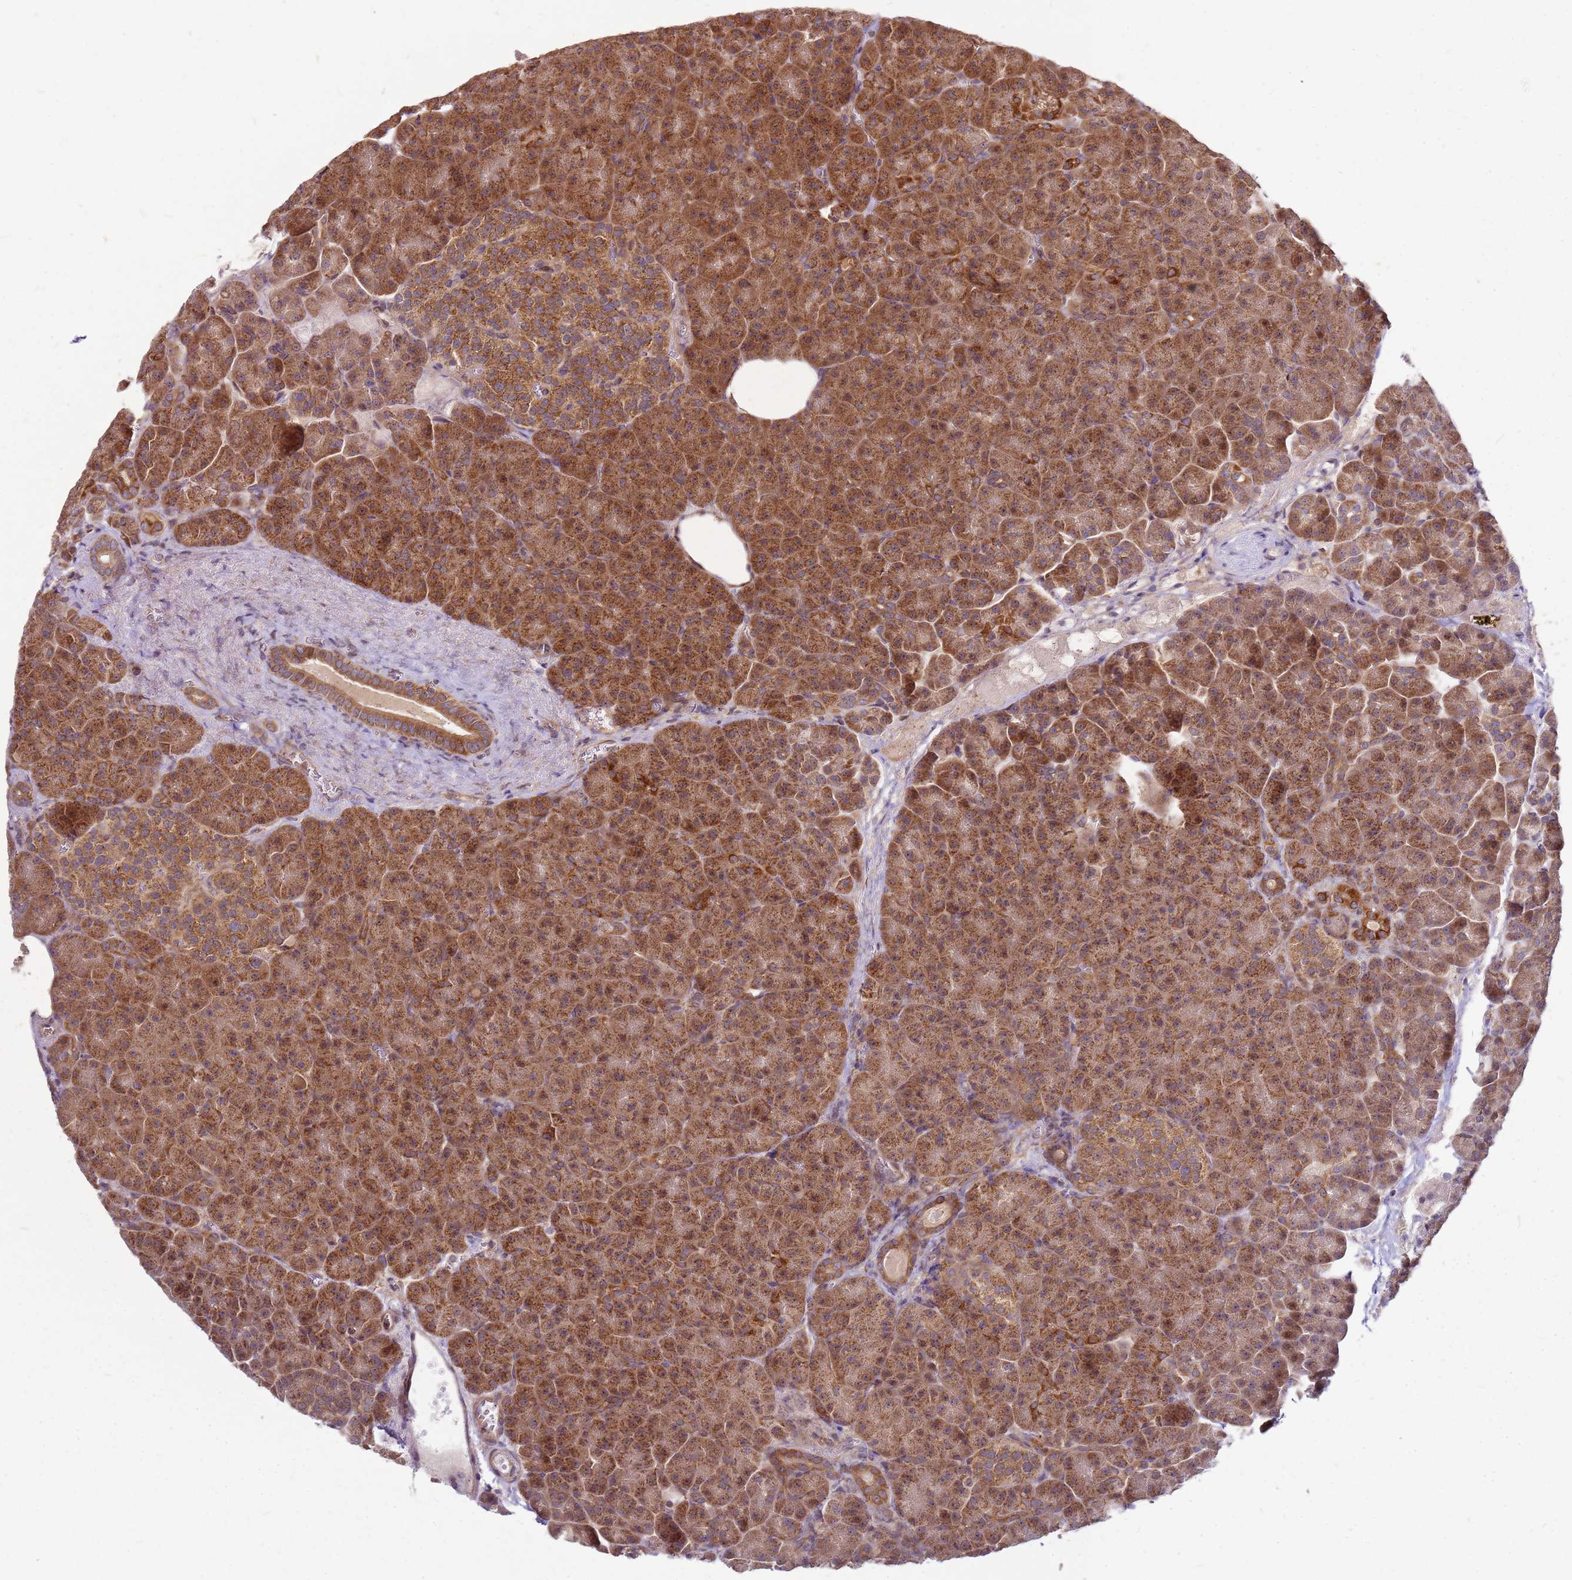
{"staining": {"intensity": "moderate", "quantity": ">75%", "location": "cytoplasmic/membranous"}, "tissue": "pancreas", "cell_type": "Exocrine glandular cells", "image_type": "normal", "snomed": [{"axis": "morphology", "description": "Normal tissue, NOS"}, {"axis": "topography", "description": "Pancreas"}], "caption": "Immunohistochemistry (IHC) (DAB (3,3'-diaminobenzidine)) staining of normal pancreas displays moderate cytoplasmic/membranous protein staining in about >75% of exocrine glandular cells.", "gene": "CCDC159", "patient": {"sex": "female", "age": 74}}